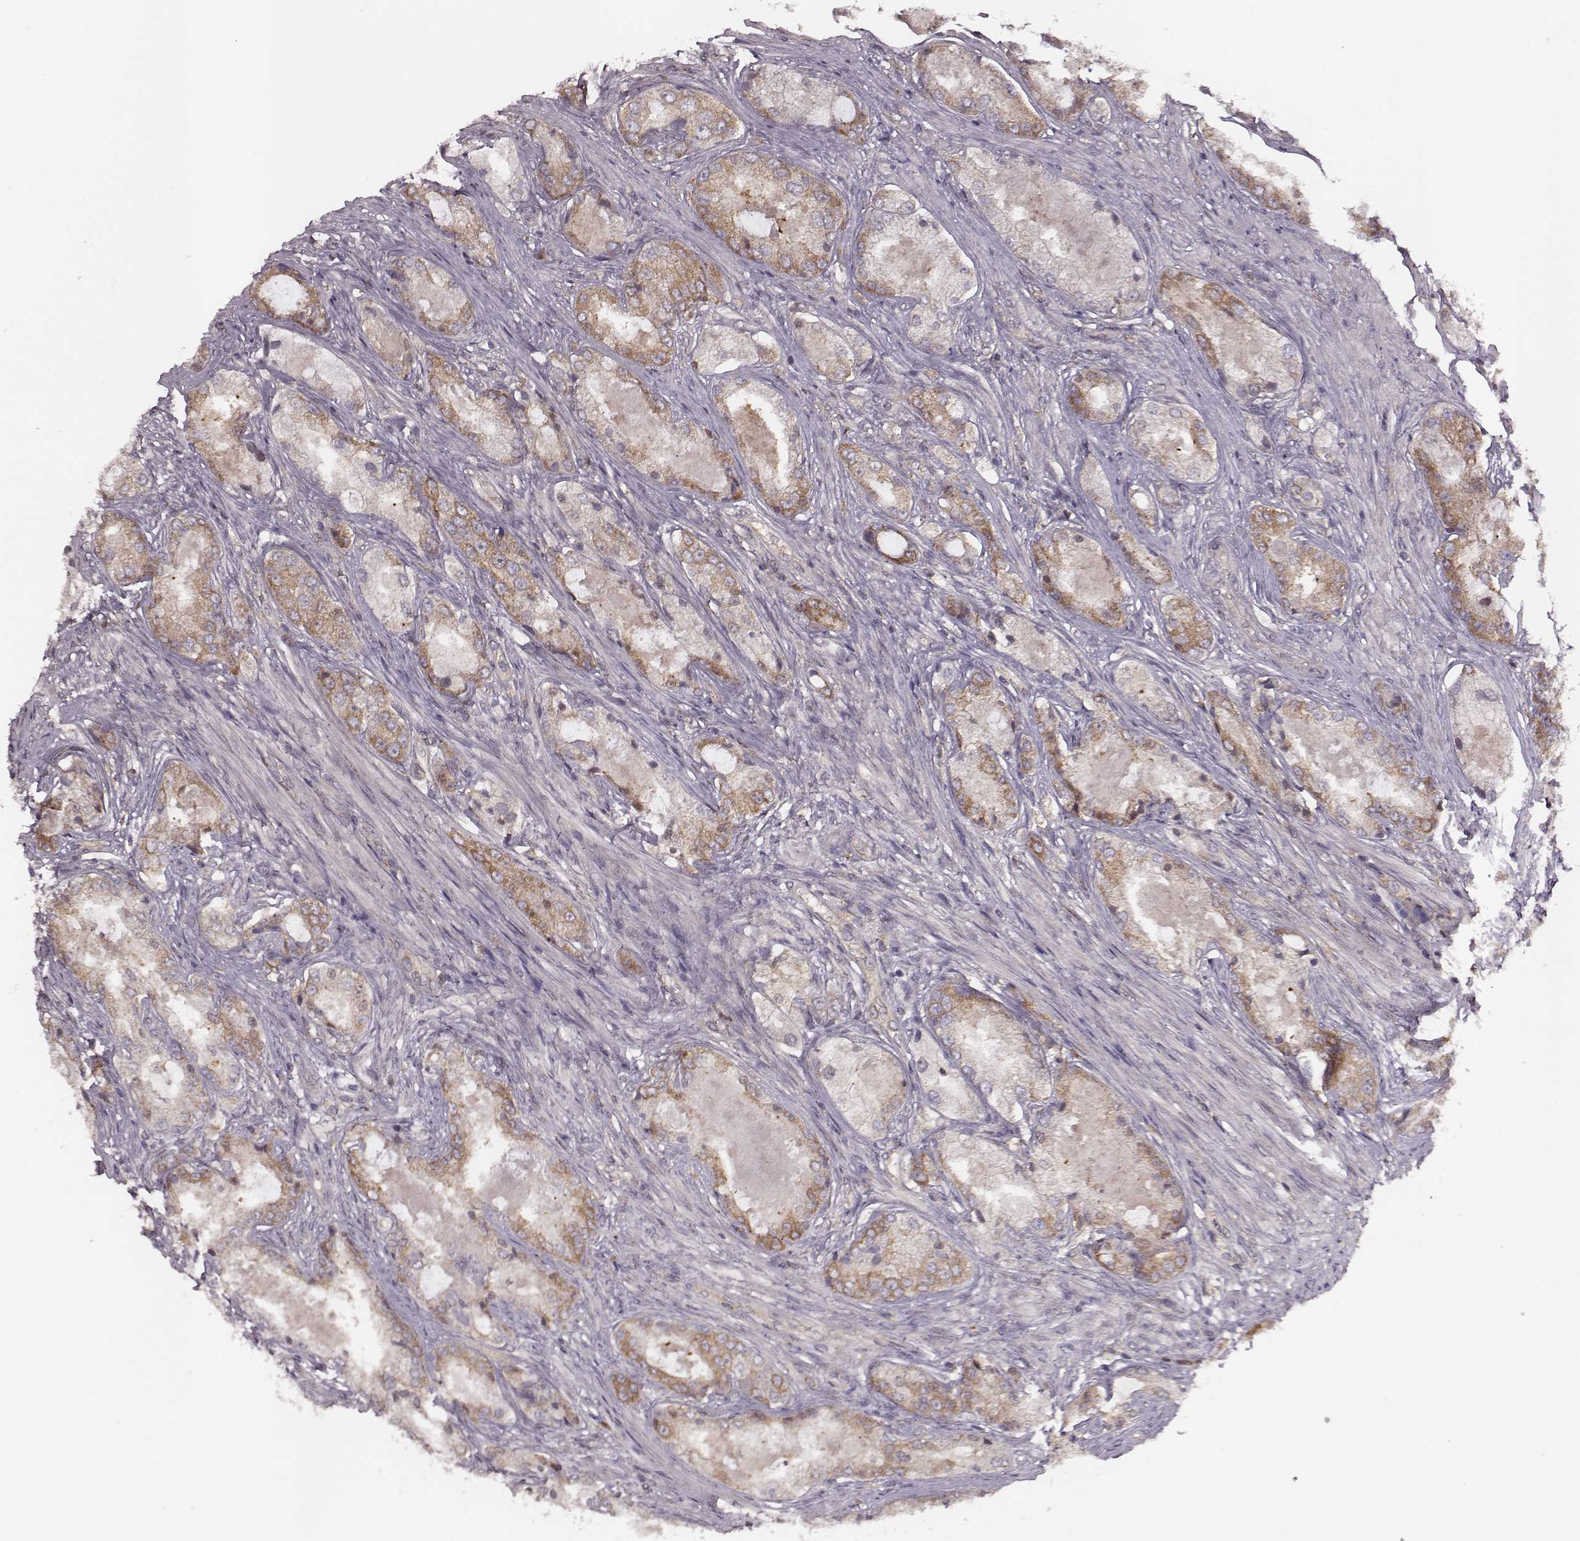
{"staining": {"intensity": "moderate", "quantity": ">75%", "location": "cytoplasmic/membranous"}, "tissue": "prostate cancer", "cell_type": "Tumor cells", "image_type": "cancer", "snomed": [{"axis": "morphology", "description": "Adenocarcinoma, Low grade"}, {"axis": "topography", "description": "Prostate"}], "caption": "Immunohistochemical staining of prostate cancer (adenocarcinoma (low-grade)) reveals medium levels of moderate cytoplasmic/membranous protein staining in approximately >75% of tumor cells.", "gene": "VPS26A", "patient": {"sex": "male", "age": 68}}